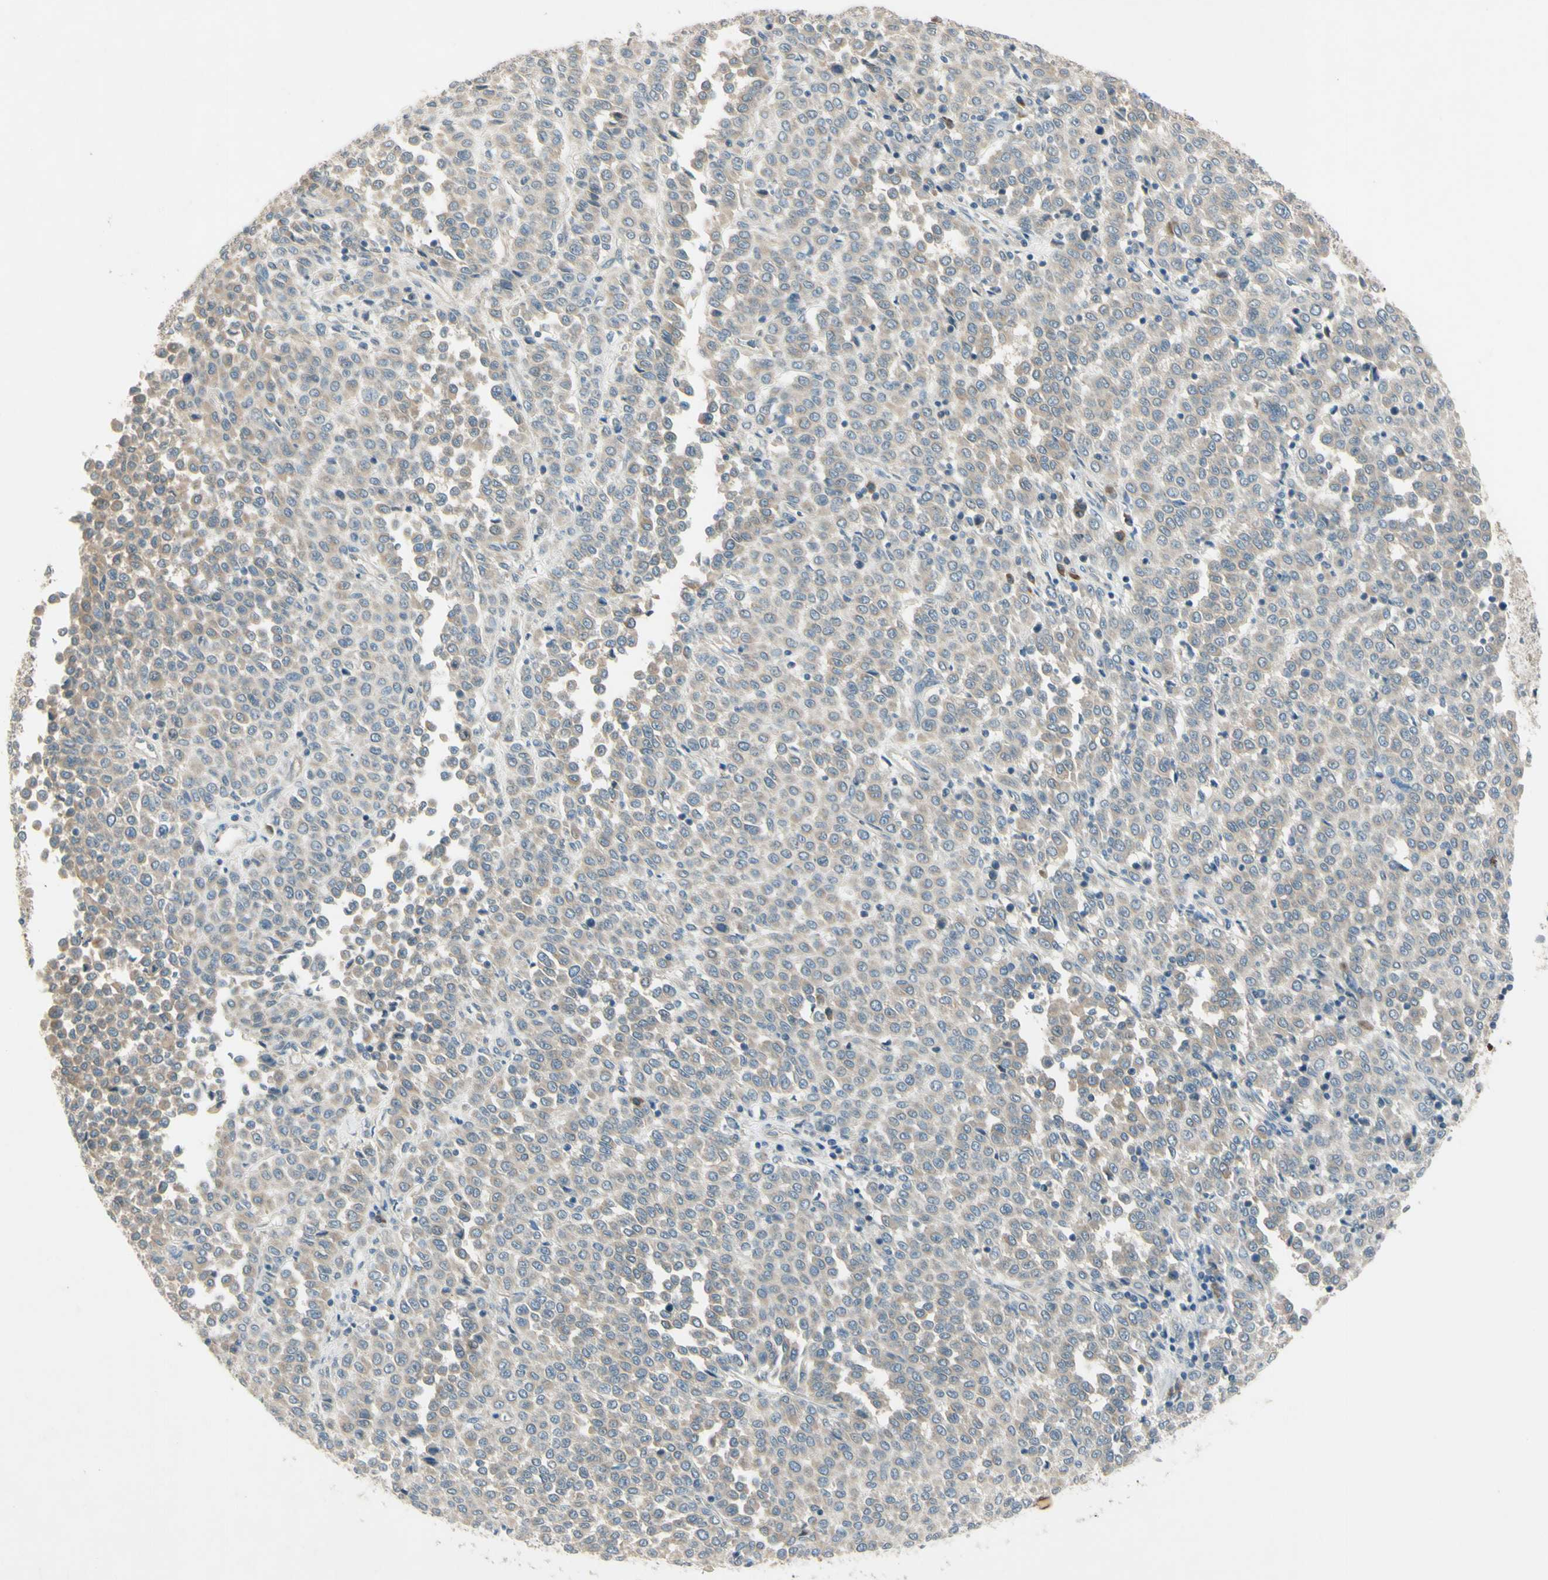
{"staining": {"intensity": "negative", "quantity": "none", "location": "none"}, "tissue": "melanoma", "cell_type": "Tumor cells", "image_type": "cancer", "snomed": [{"axis": "morphology", "description": "Malignant melanoma, Metastatic site"}, {"axis": "topography", "description": "Pancreas"}], "caption": "High magnification brightfield microscopy of melanoma stained with DAB (3,3'-diaminobenzidine) (brown) and counterstained with hematoxylin (blue): tumor cells show no significant expression.", "gene": "AATK", "patient": {"sex": "female", "age": 30}}